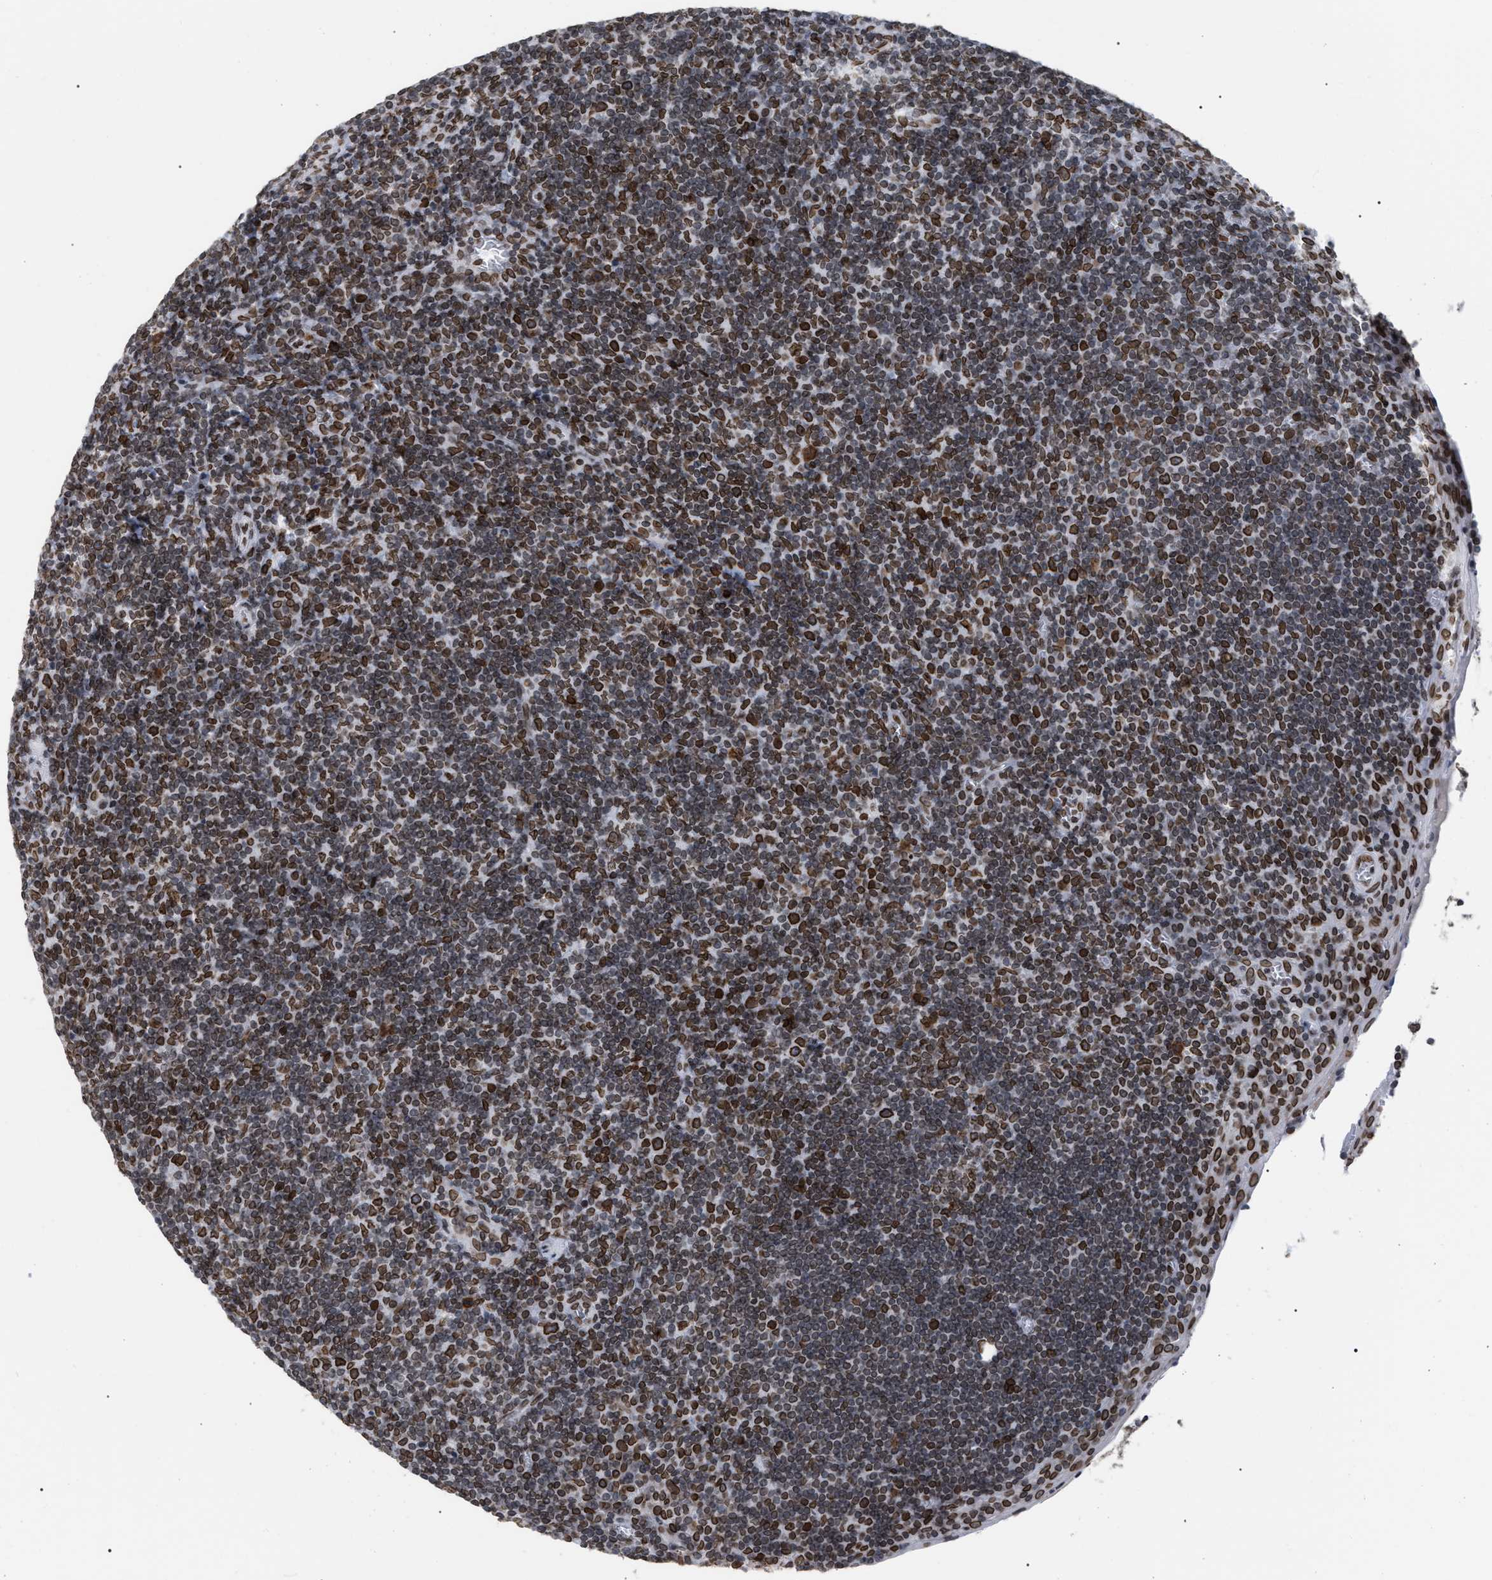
{"staining": {"intensity": "moderate", "quantity": ">75%", "location": "cytoplasmic/membranous"}, "tissue": "tonsil", "cell_type": "Germinal center cells", "image_type": "normal", "snomed": [{"axis": "morphology", "description": "Normal tissue, NOS"}, {"axis": "topography", "description": "Tonsil"}], "caption": "Immunohistochemical staining of benign tonsil displays >75% levels of moderate cytoplasmic/membranous protein positivity in approximately >75% of germinal center cells. (Stains: DAB (3,3'-diaminobenzidine) in brown, nuclei in blue, Microscopy: brightfield microscopy at high magnification).", "gene": "TPR", "patient": {"sex": "male", "age": 37}}